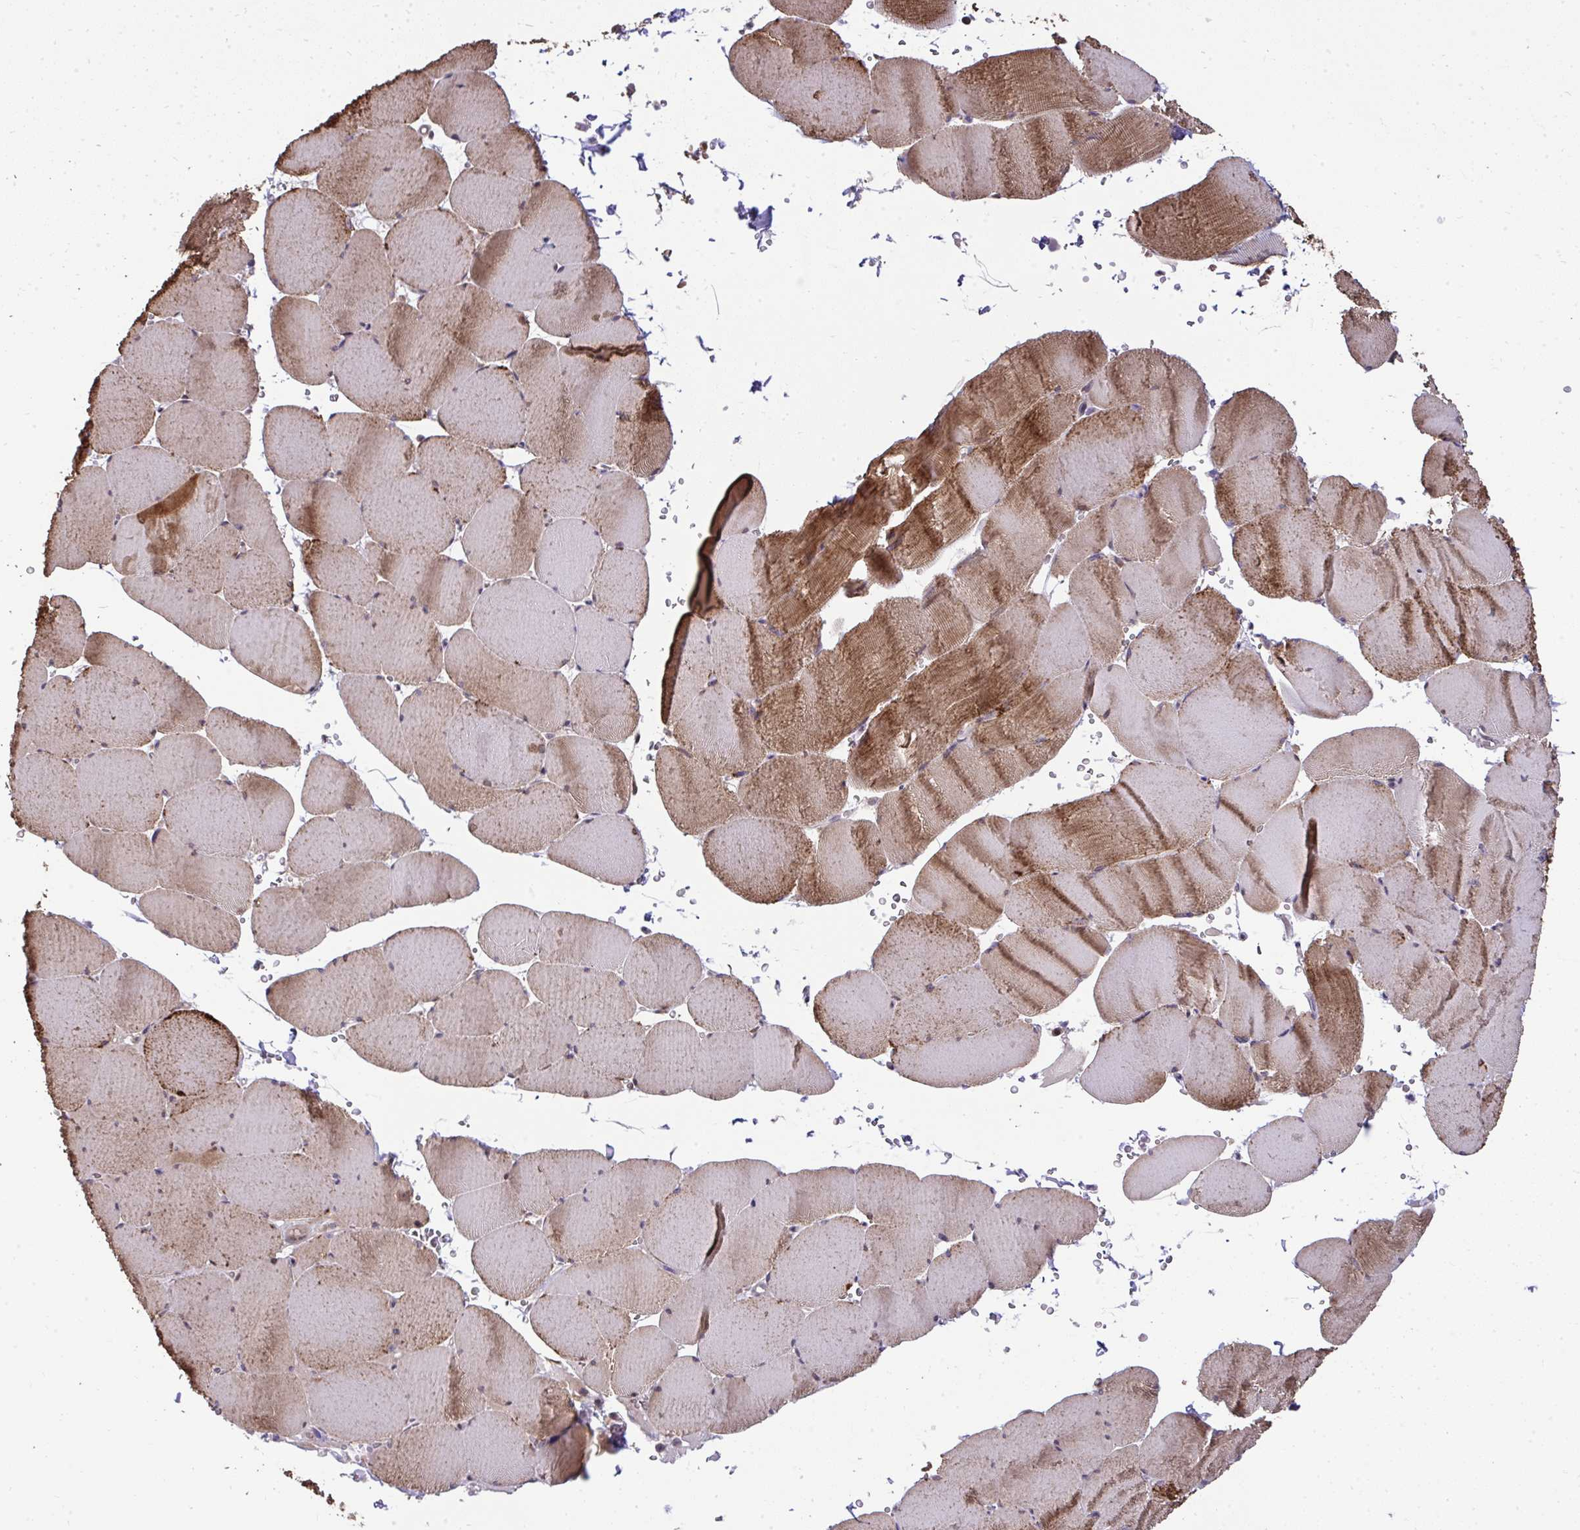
{"staining": {"intensity": "strong", "quantity": "25%-75%", "location": "cytoplasmic/membranous"}, "tissue": "skeletal muscle", "cell_type": "Myocytes", "image_type": "normal", "snomed": [{"axis": "morphology", "description": "Normal tissue, NOS"}, {"axis": "topography", "description": "Skeletal muscle"}, {"axis": "topography", "description": "Head-Neck"}], "caption": "DAB immunohistochemical staining of benign human skeletal muscle shows strong cytoplasmic/membranous protein staining in approximately 25%-75% of myocytes. (brown staining indicates protein expression, while blue staining denotes nuclei).", "gene": "RDH14", "patient": {"sex": "male", "age": 66}}